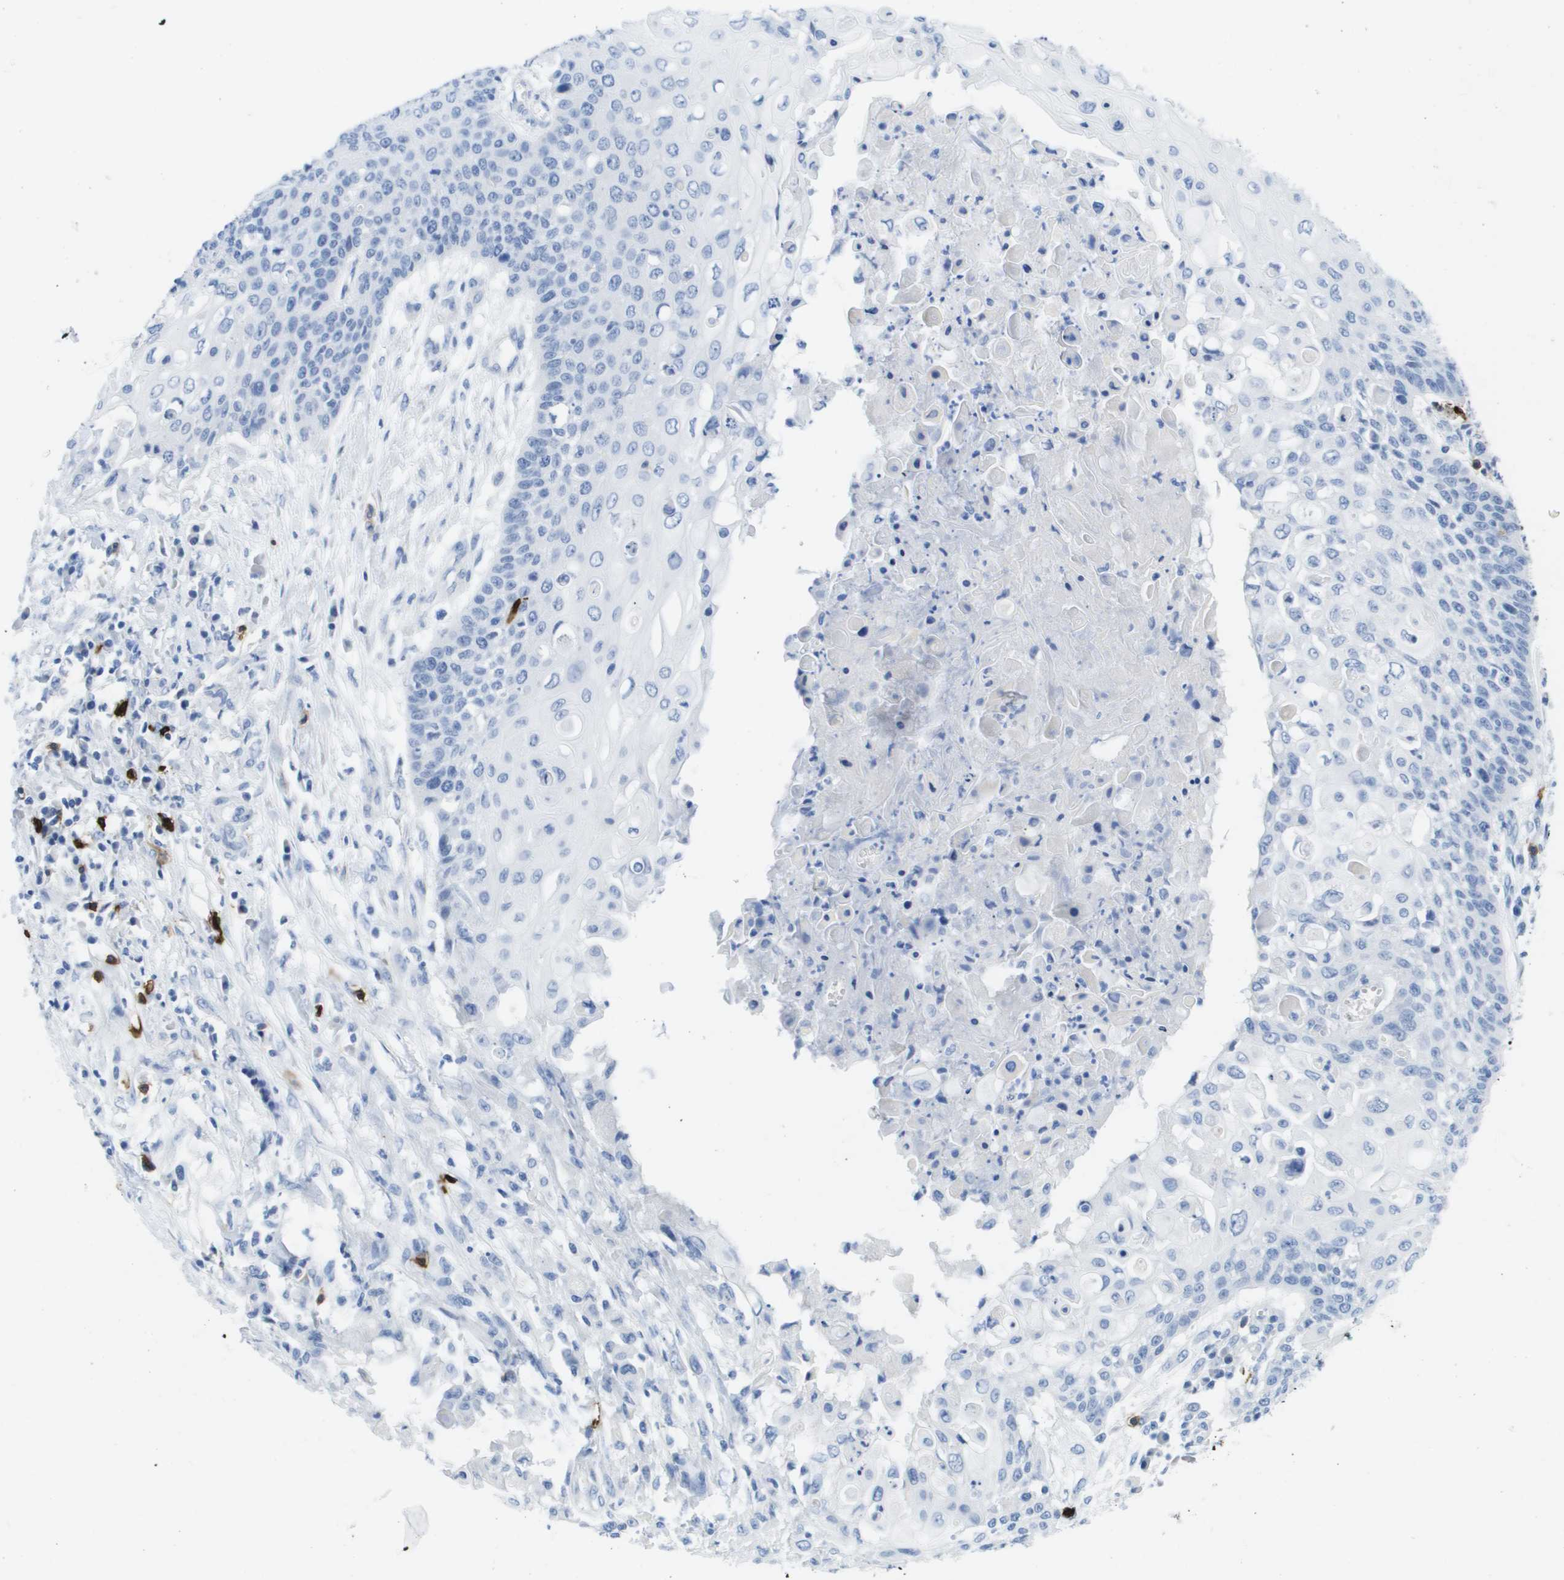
{"staining": {"intensity": "negative", "quantity": "none", "location": "none"}, "tissue": "cervical cancer", "cell_type": "Tumor cells", "image_type": "cancer", "snomed": [{"axis": "morphology", "description": "Squamous cell carcinoma, NOS"}, {"axis": "topography", "description": "Cervix"}], "caption": "Tumor cells show no significant expression in squamous cell carcinoma (cervical). (Immunohistochemistry (ihc), brightfield microscopy, high magnification).", "gene": "MS4A1", "patient": {"sex": "female", "age": 39}}